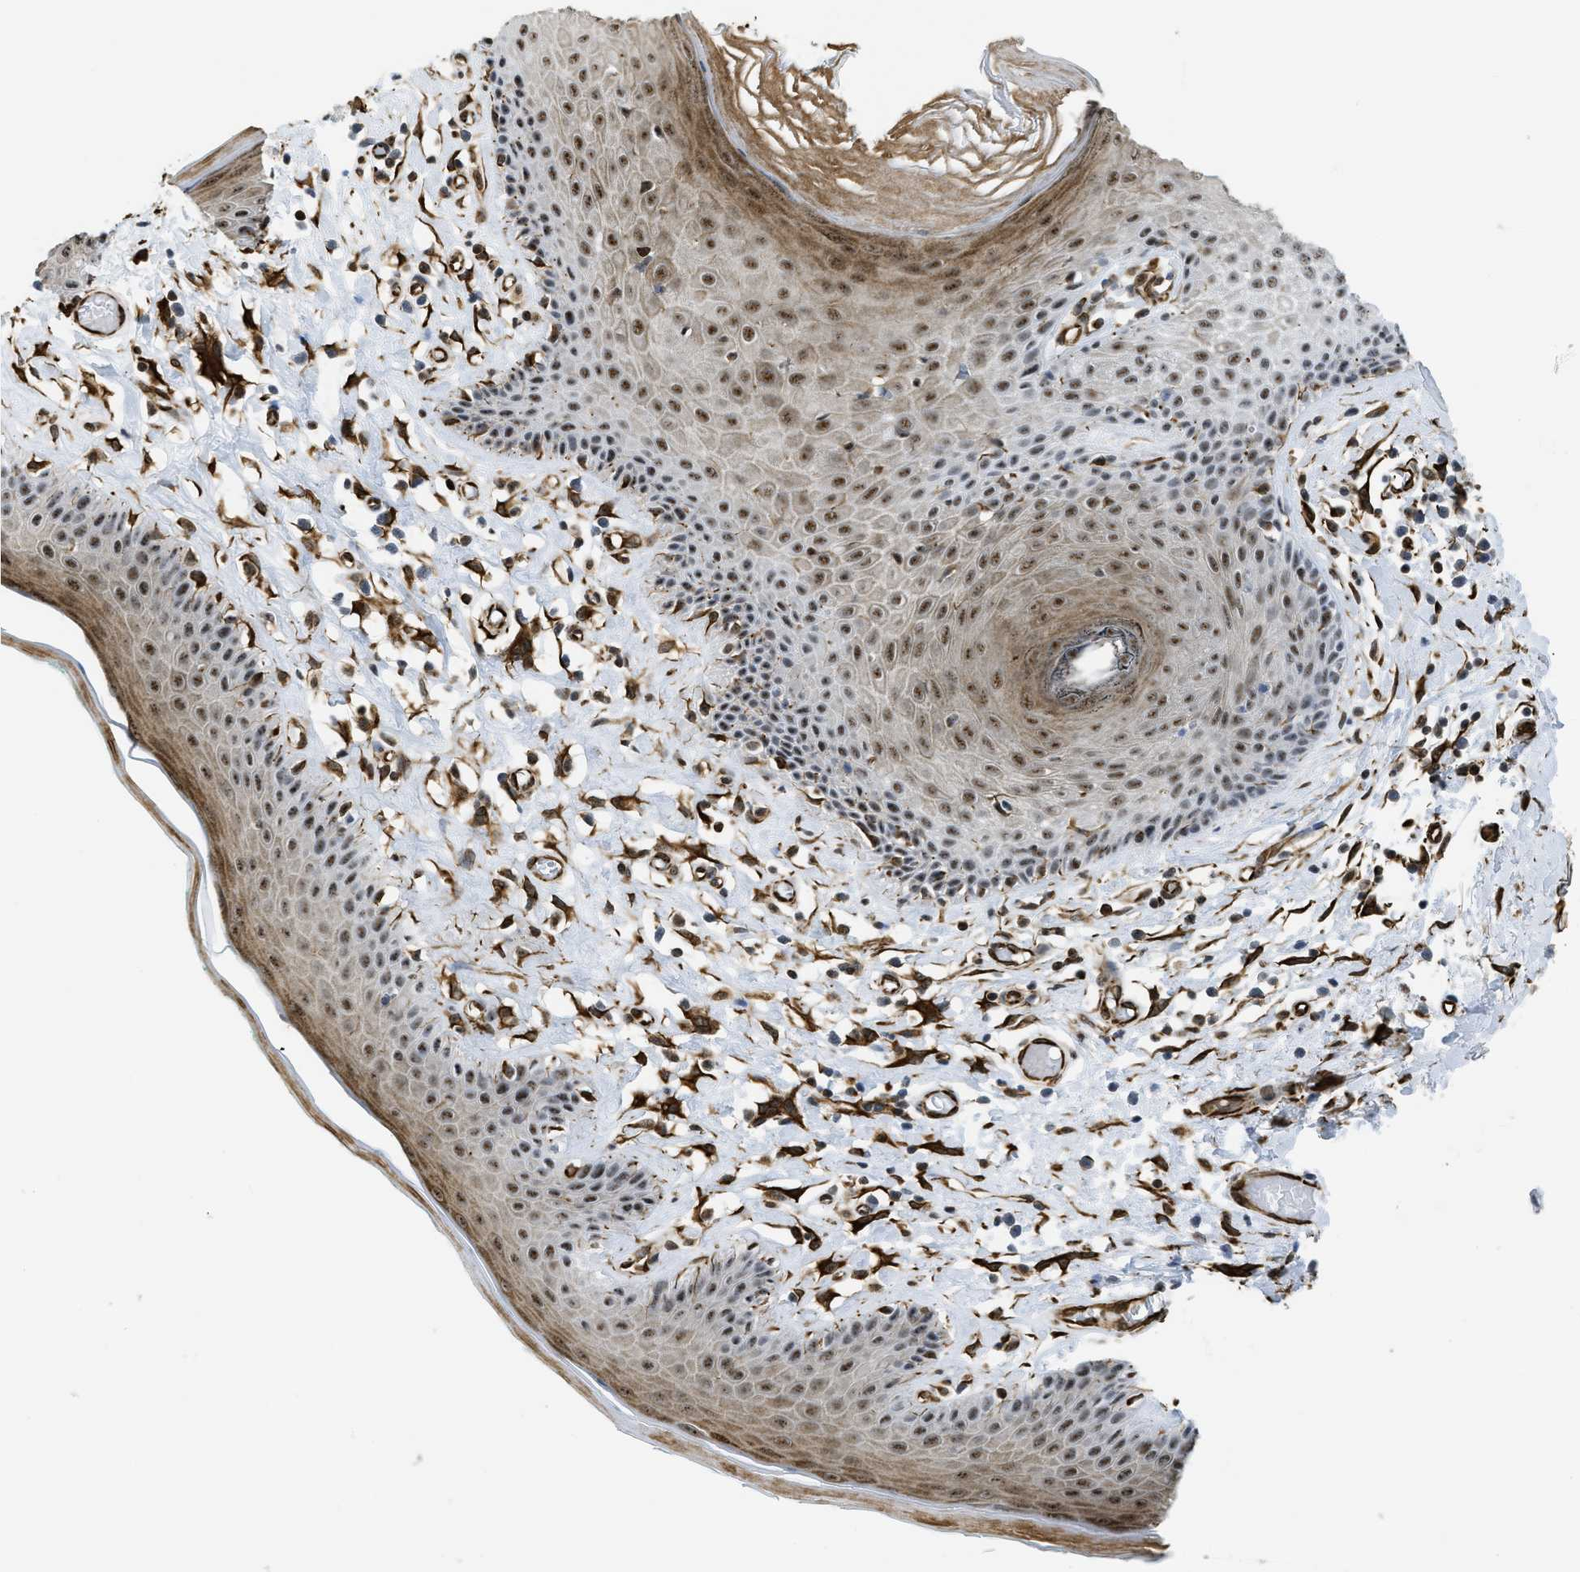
{"staining": {"intensity": "strong", "quantity": ">75%", "location": "cytoplasmic/membranous,nuclear"}, "tissue": "skin", "cell_type": "Epidermal cells", "image_type": "normal", "snomed": [{"axis": "morphology", "description": "Normal tissue, NOS"}, {"axis": "topography", "description": "Vulva"}], "caption": "A micrograph of human skin stained for a protein exhibits strong cytoplasmic/membranous,nuclear brown staining in epidermal cells. Using DAB (brown) and hematoxylin (blue) stains, captured at high magnification using brightfield microscopy.", "gene": "LRRC8B", "patient": {"sex": "female", "age": 73}}